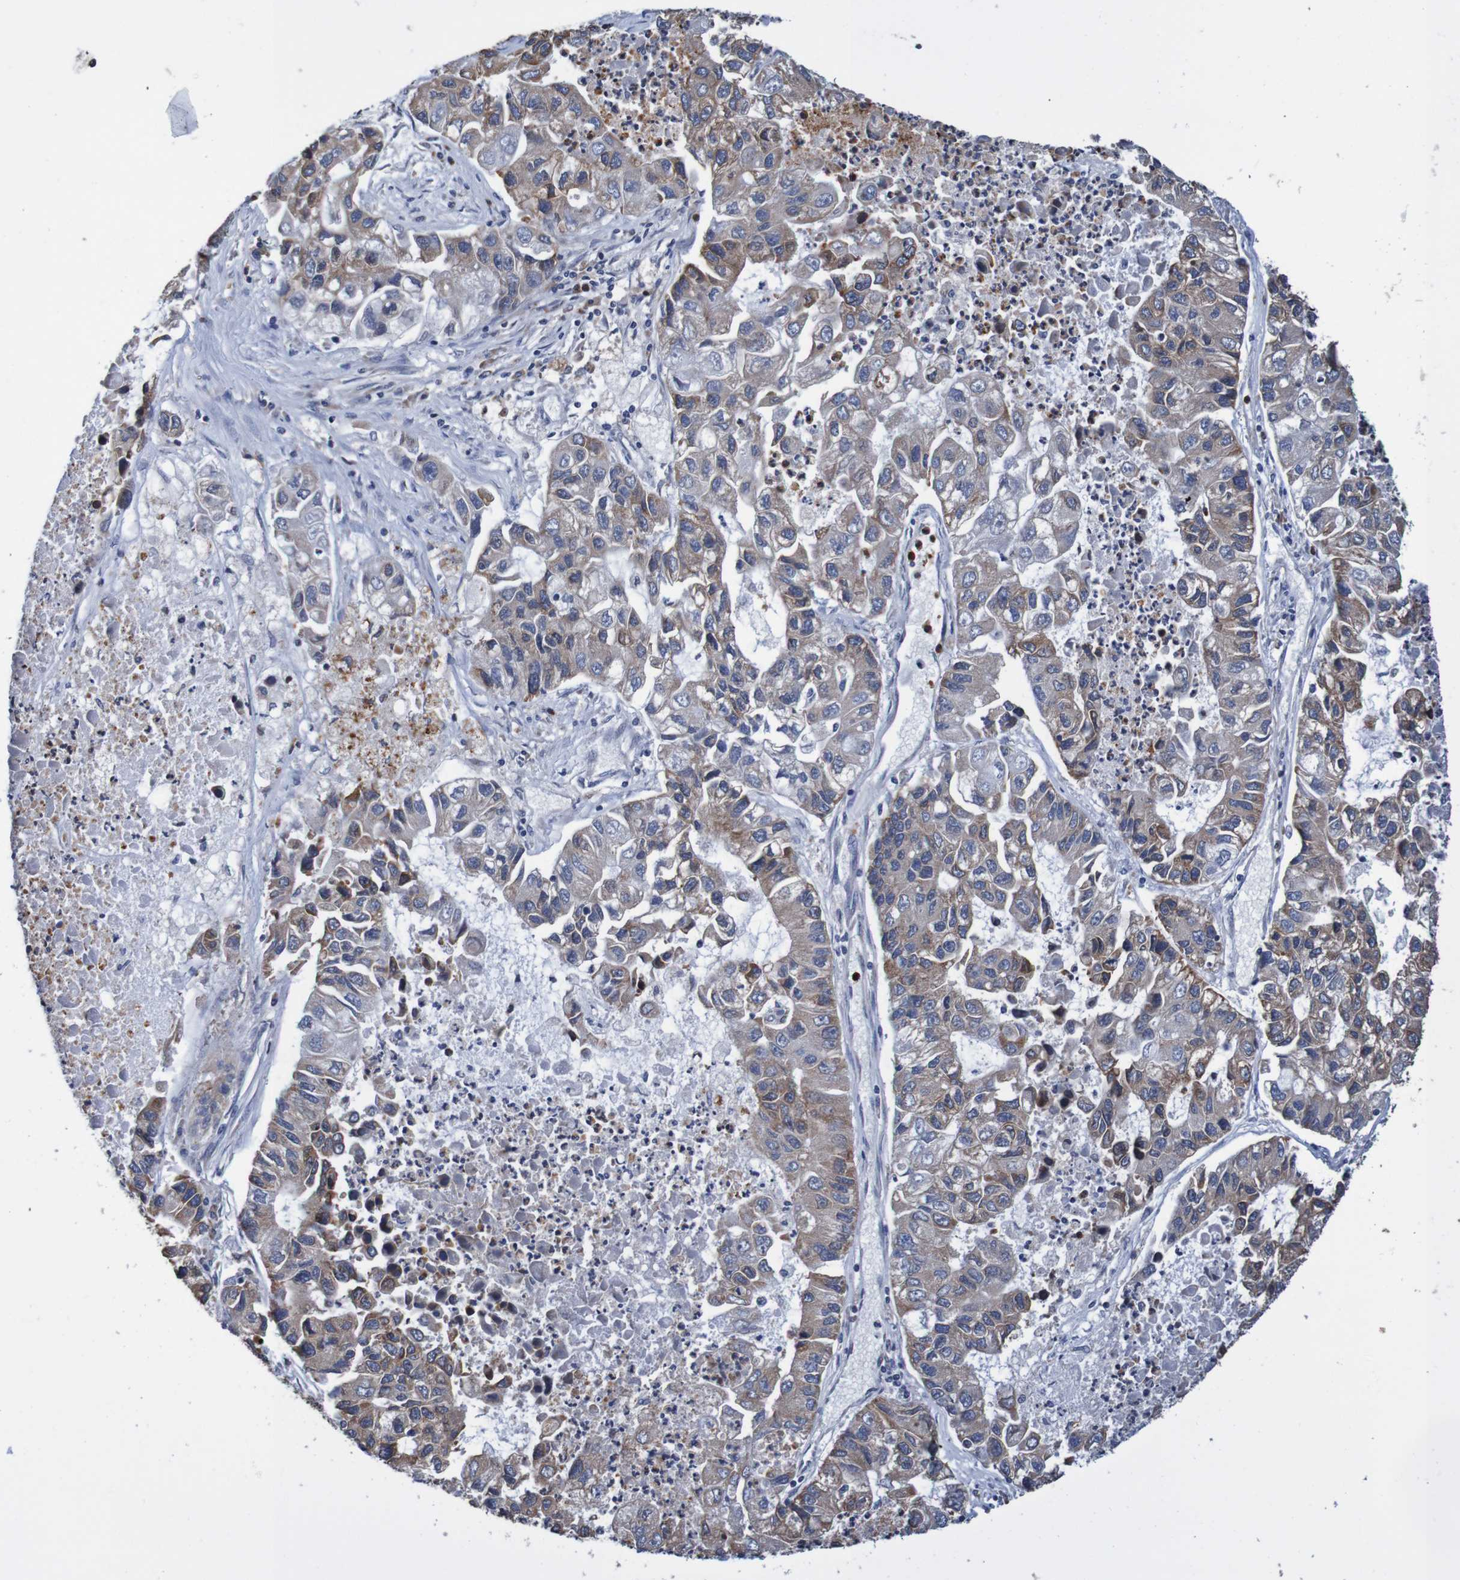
{"staining": {"intensity": "moderate", "quantity": ">75%", "location": "cytoplasmic/membranous"}, "tissue": "lung cancer", "cell_type": "Tumor cells", "image_type": "cancer", "snomed": [{"axis": "morphology", "description": "Adenocarcinoma, NOS"}, {"axis": "topography", "description": "Lung"}], "caption": "Immunohistochemical staining of human lung cancer shows medium levels of moderate cytoplasmic/membranous protein expression in about >75% of tumor cells.", "gene": "FIBP", "patient": {"sex": "female", "age": 51}}